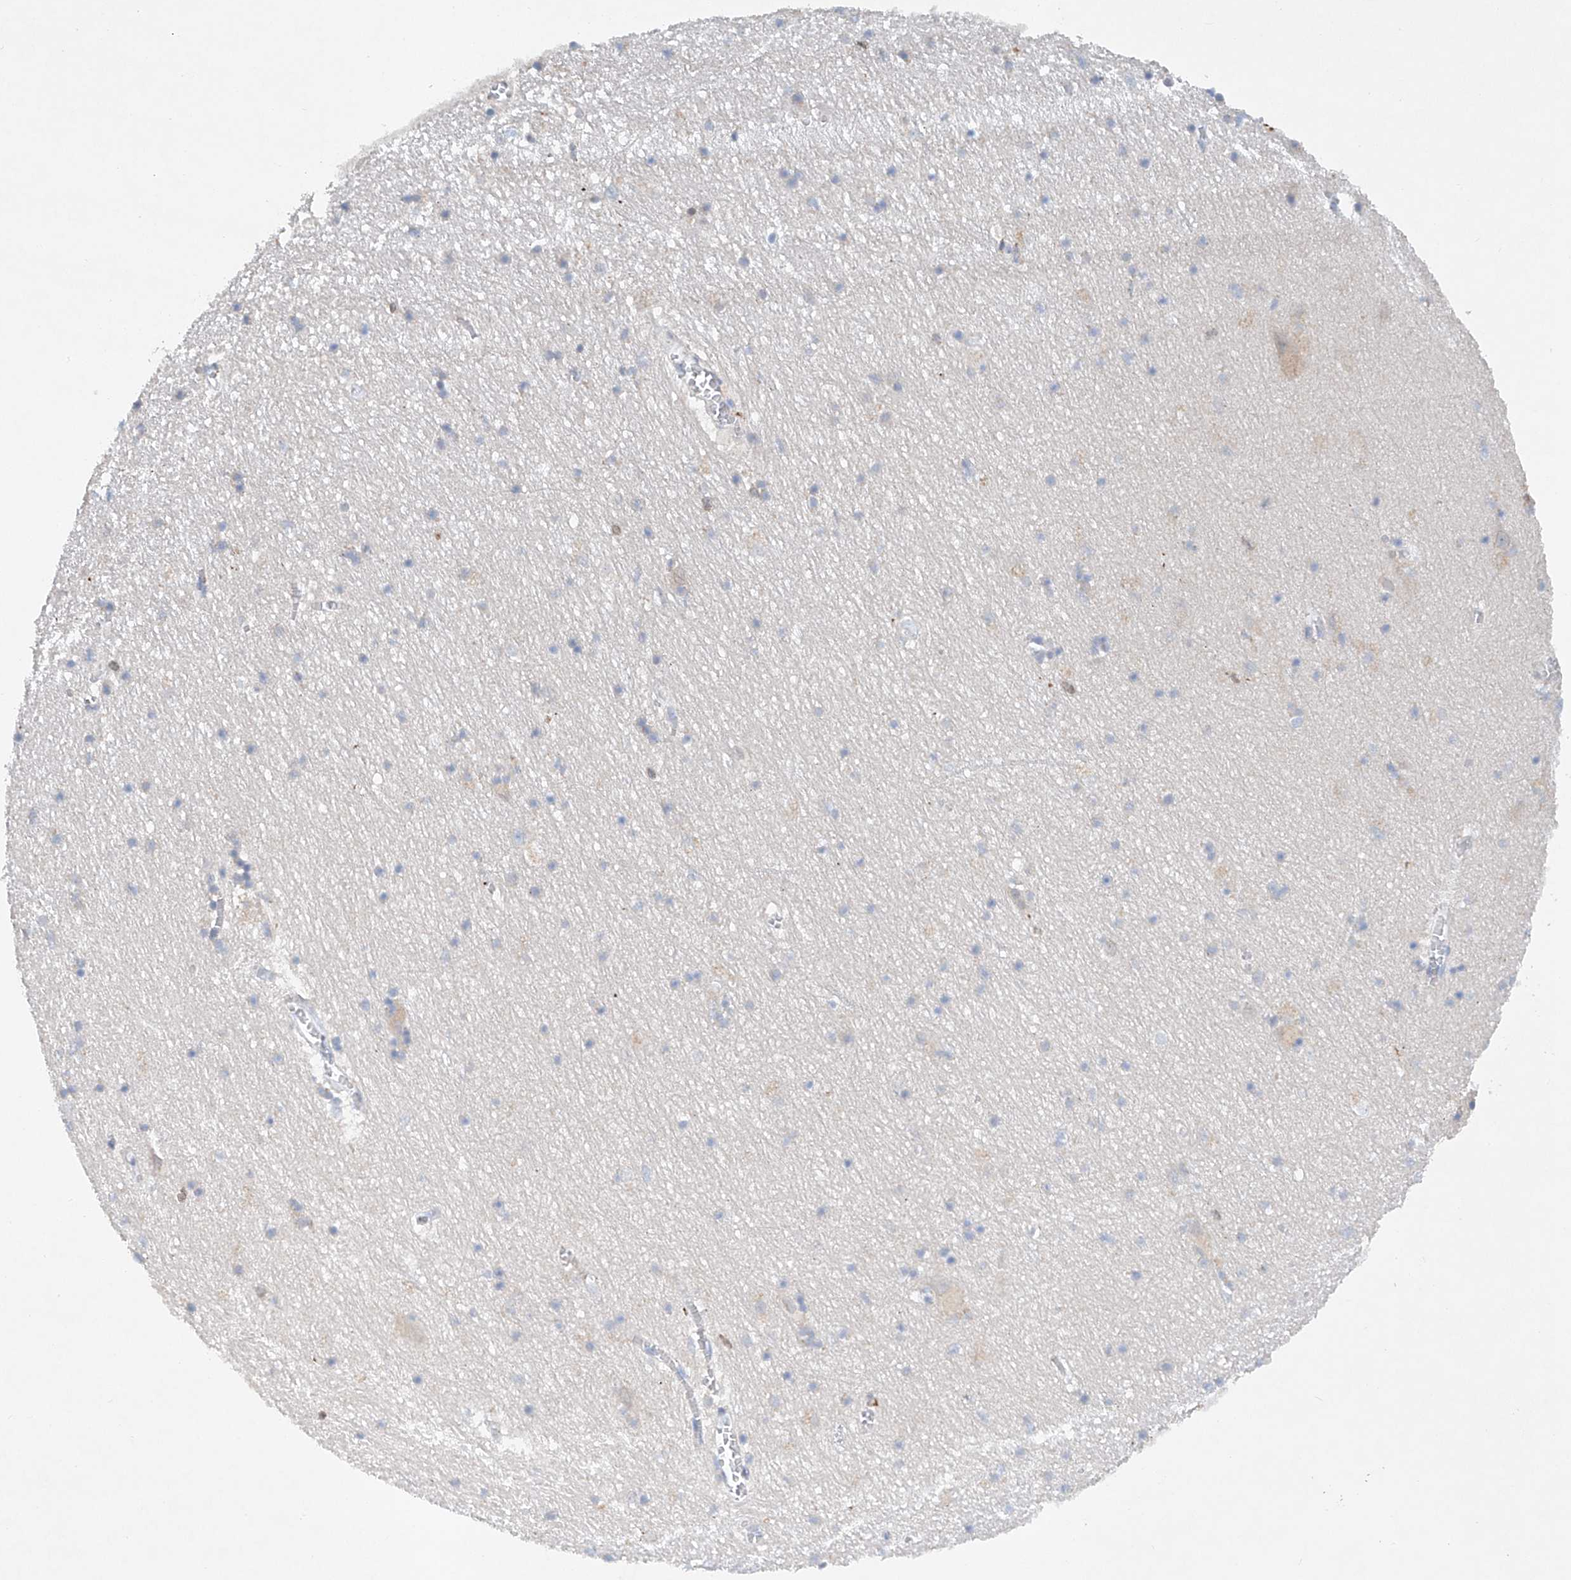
{"staining": {"intensity": "negative", "quantity": "none", "location": "none"}, "tissue": "hippocampus", "cell_type": "Glial cells", "image_type": "normal", "snomed": [{"axis": "morphology", "description": "Normal tissue, NOS"}, {"axis": "topography", "description": "Hippocampus"}], "caption": "DAB (3,3'-diaminobenzidine) immunohistochemical staining of normal hippocampus displays no significant staining in glial cells. (DAB immunohistochemistry (IHC) visualized using brightfield microscopy, high magnification).", "gene": "CEP85L", "patient": {"sex": "female", "age": 64}}